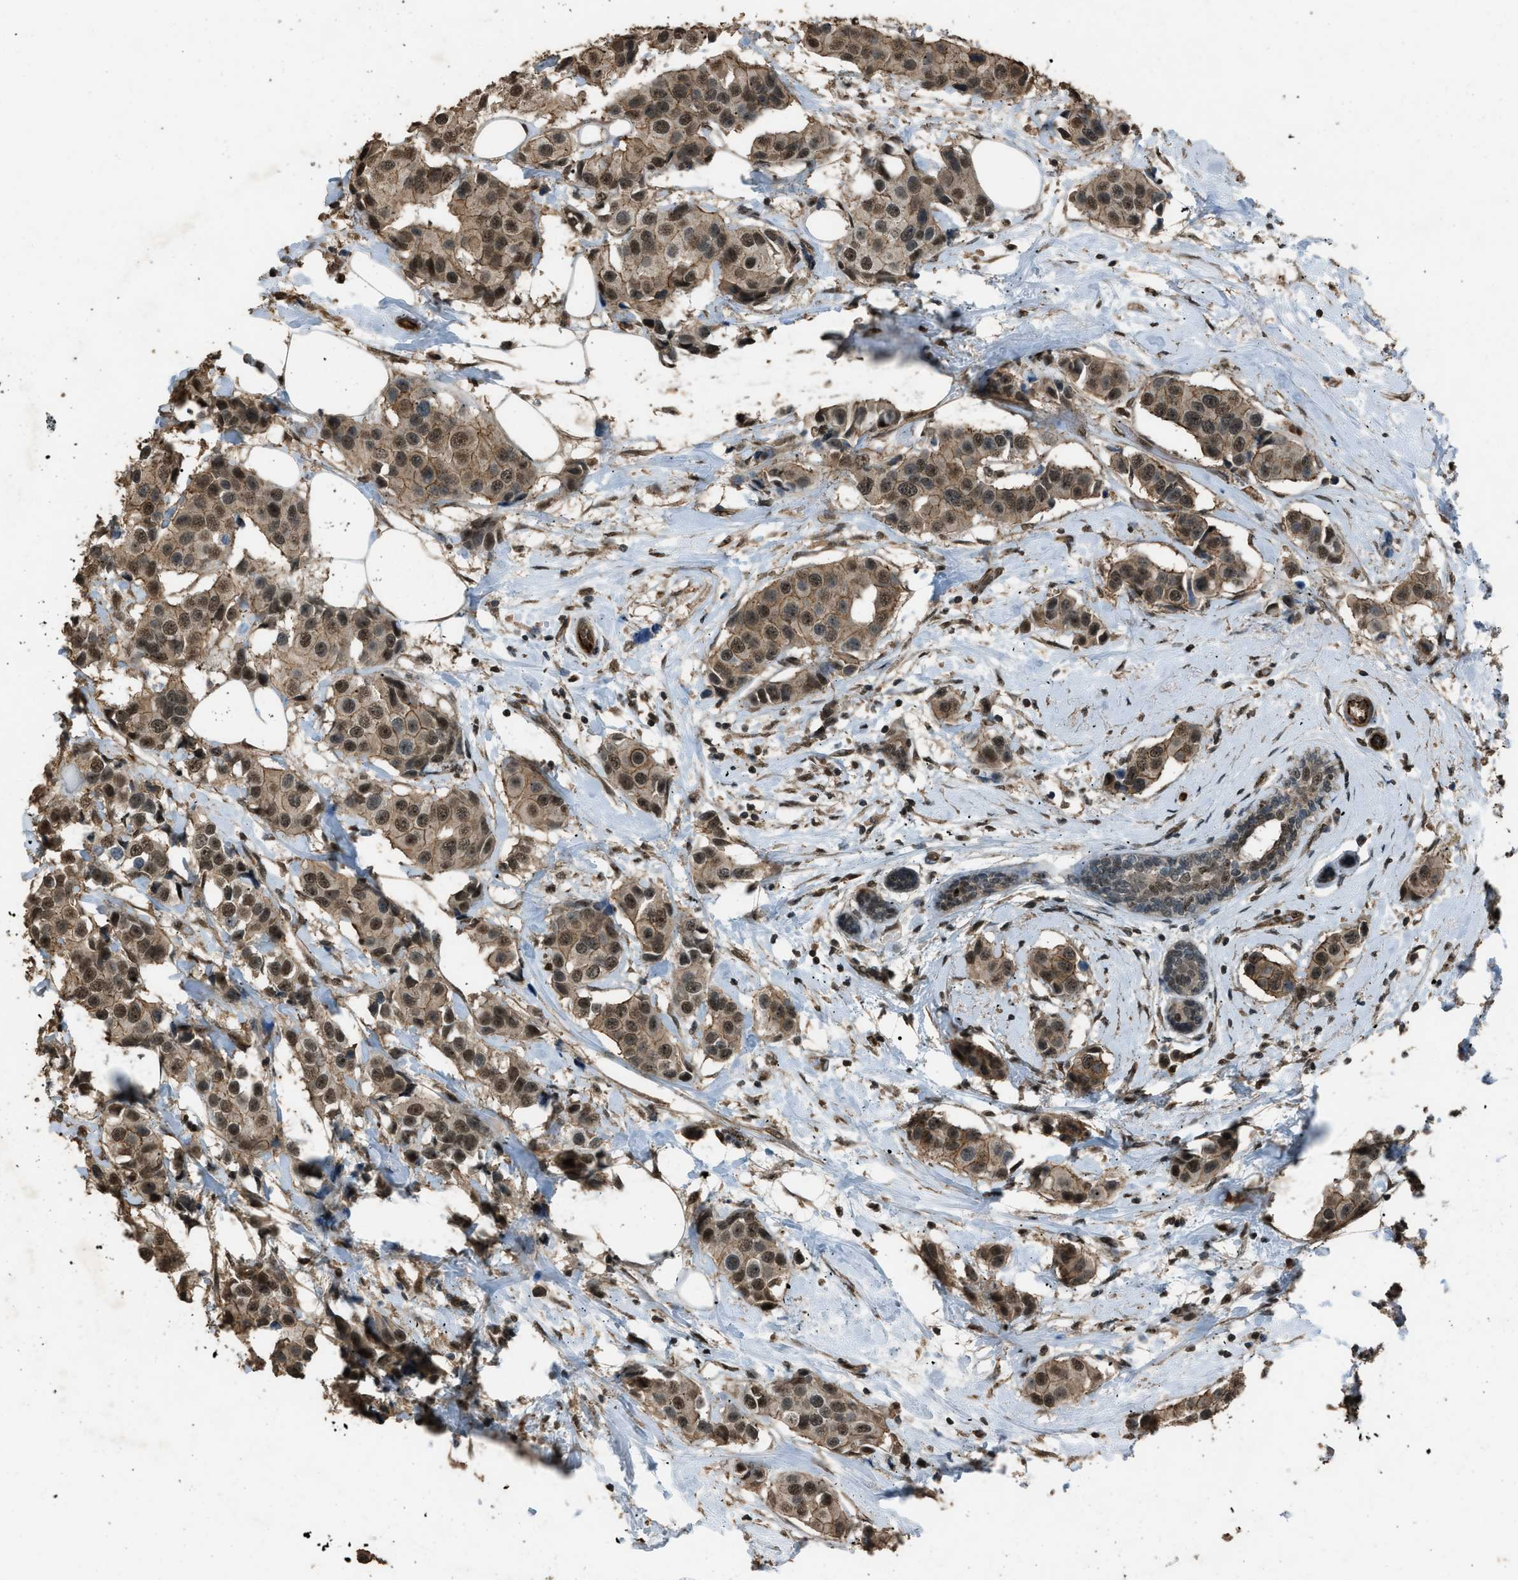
{"staining": {"intensity": "moderate", "quantity": ">75%", "location": "cytoplasmic/membranous,nuclear"}, "tissue": "breast cancer", "cell_type": "Tumor cells", "image_type": "cancer", "snomed": [{"axis": "morphology", "description": "Normal tissue, NOS"}, {"axis": "morphology", "description": "Duct carcinoma"}, {"axis": "topography", "description": "Breast"}], "caption": "Human breast invasive ductal carcinoma stained with a brown dye demonstrates moderate cytoplasmic/membranous and nuclear positive expression in approximately >75% of tumor cells.", "gene": "SERTAD2", "patient": {"sex": "female", "age": 39}}